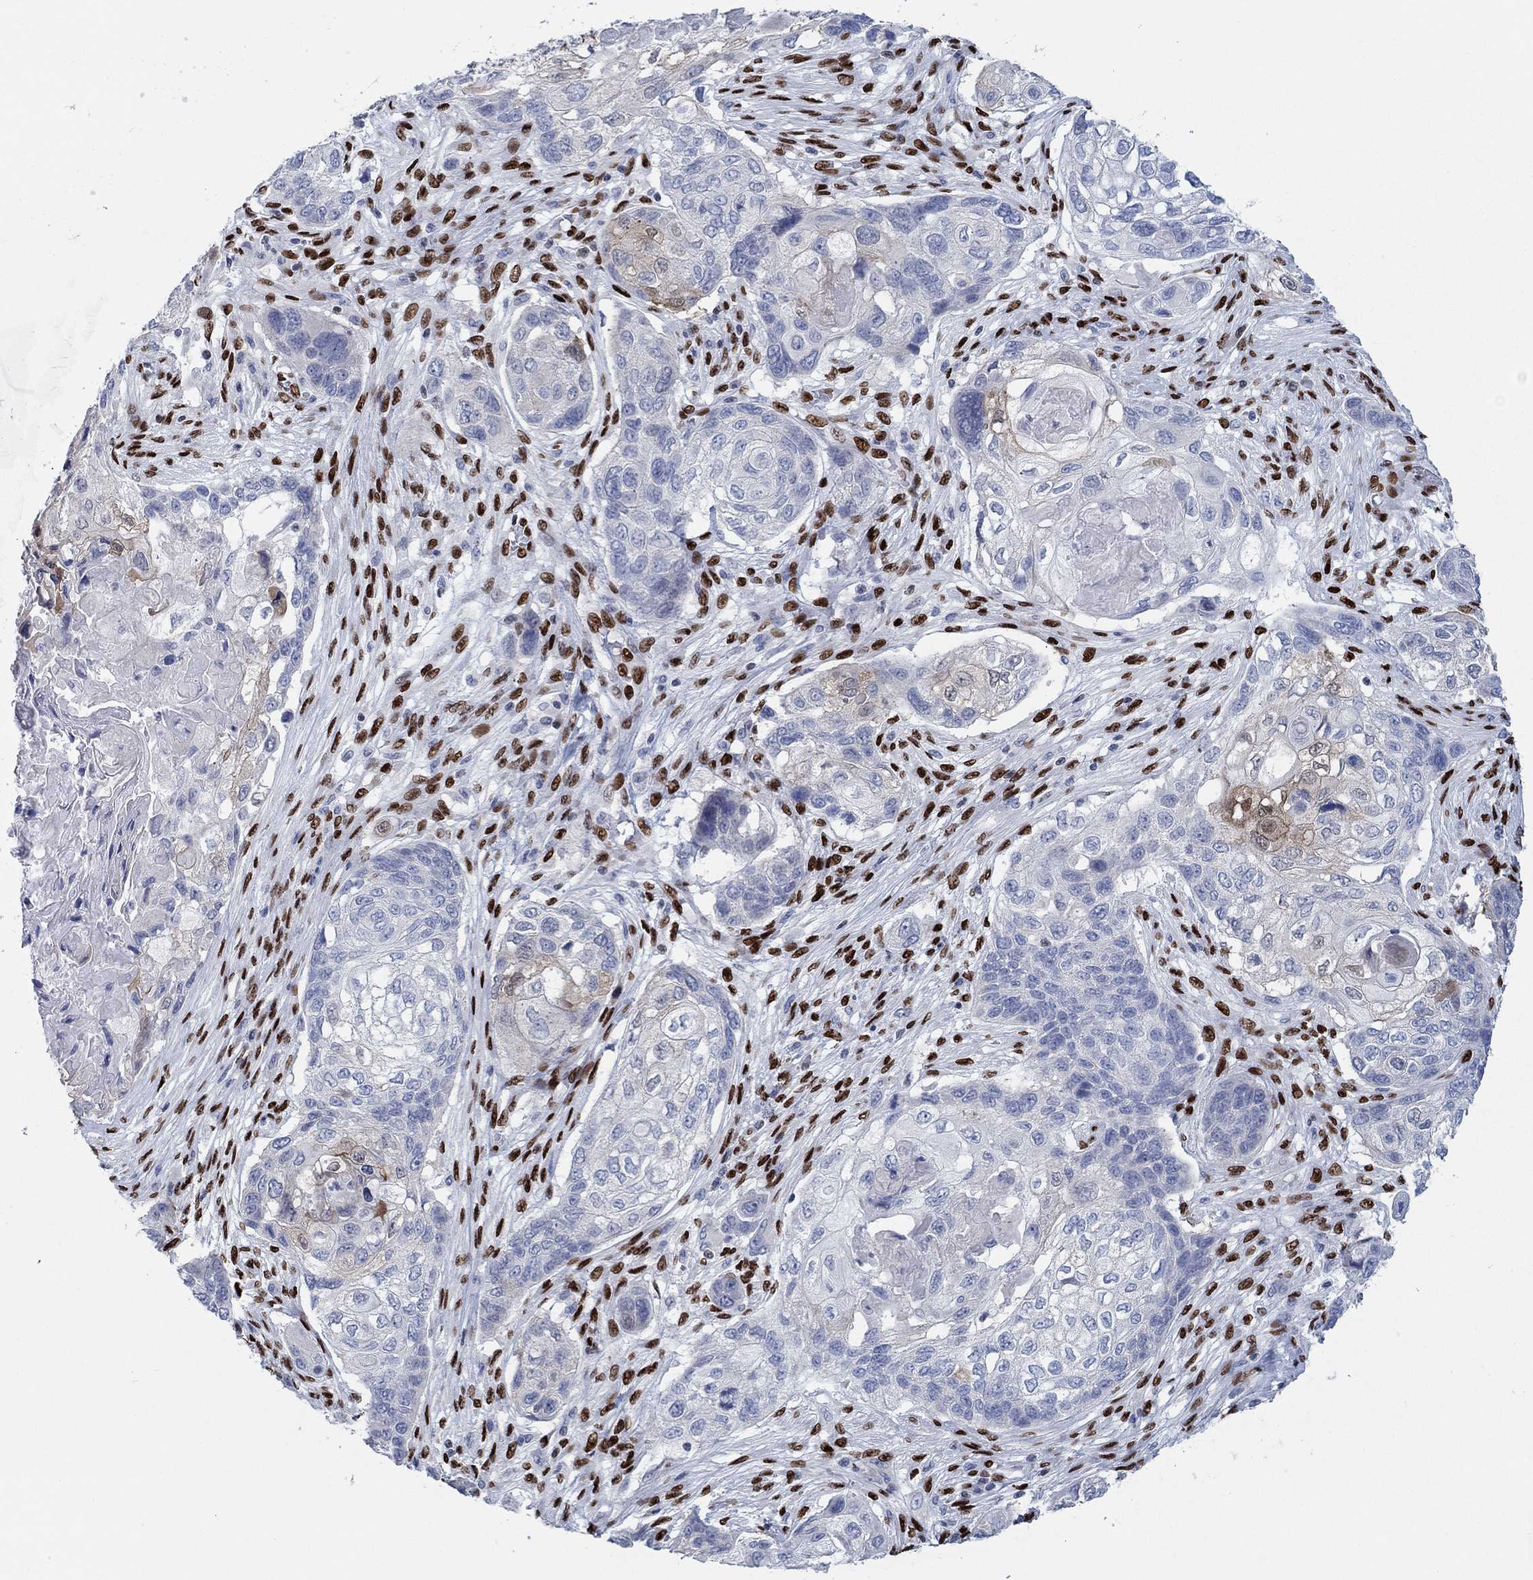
{"staining": {"intensity": "weak", "quantity": "<25%", "location": "cytoplasmic/membranous"}, "tissue": "lung cancer", "cell_type": "Tumor cells", "image_type": "cancer", "snomed": [{"axis": "morphology", "description": "Normal tissue, NOS"}, {"axis": "morphology", "description": "Squamous cell carcinoma, NOS"}, {"axis": "topography", "description": "Bronchus"}, {"axis": "topography", "description": "Lung"}], "caption": "This micrograph is of lung cancer stained with immunohistochemistry to label a protein in brown with the nuclei are counter-stained blue. There is no positivity in tumor cells.", "gene": "ZEB1", "patient": {"sex": "male", "age": 69}}